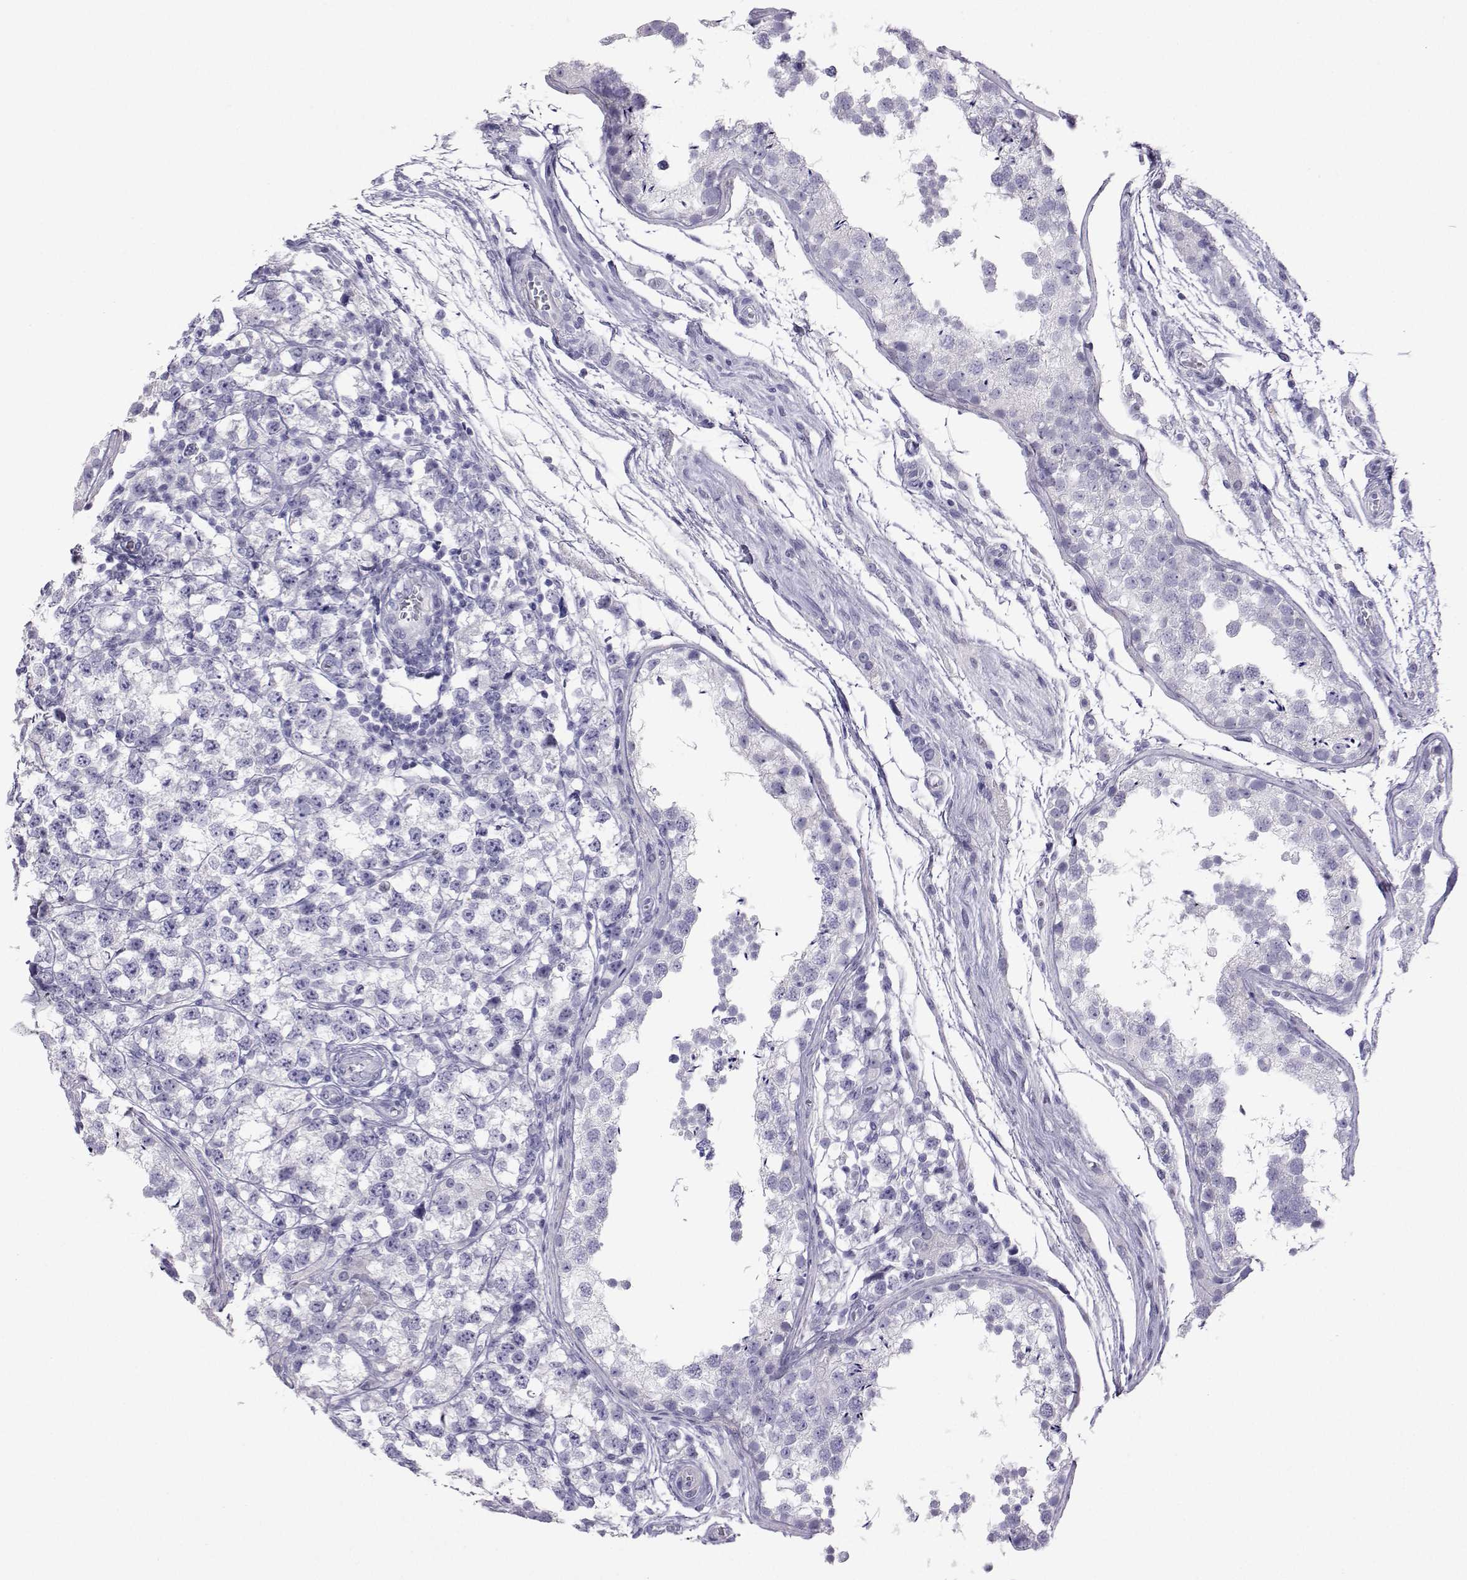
{"staining": {"intensity": "negative", "quantity": "none", "location": "none"}, "tissue": "testis", "cell_type": "Cells in seminiferous ducts", "image_type": "normal", "snomed": [{"axis": "morphology", "description": "Normal tissue, NOS"}, {"axis": "morphology", "description": "Seminoma, NOS"}, {"axis": "topography", "description": "Testis"}], "caption": "This is an immunohistochemistry (IHC) photomicrograph of unremarkable human testis. There is no positivity in cells in seminiferous ducts.", "gene": "PLIN4", "patient": {"sex": "male", "age": 29}}